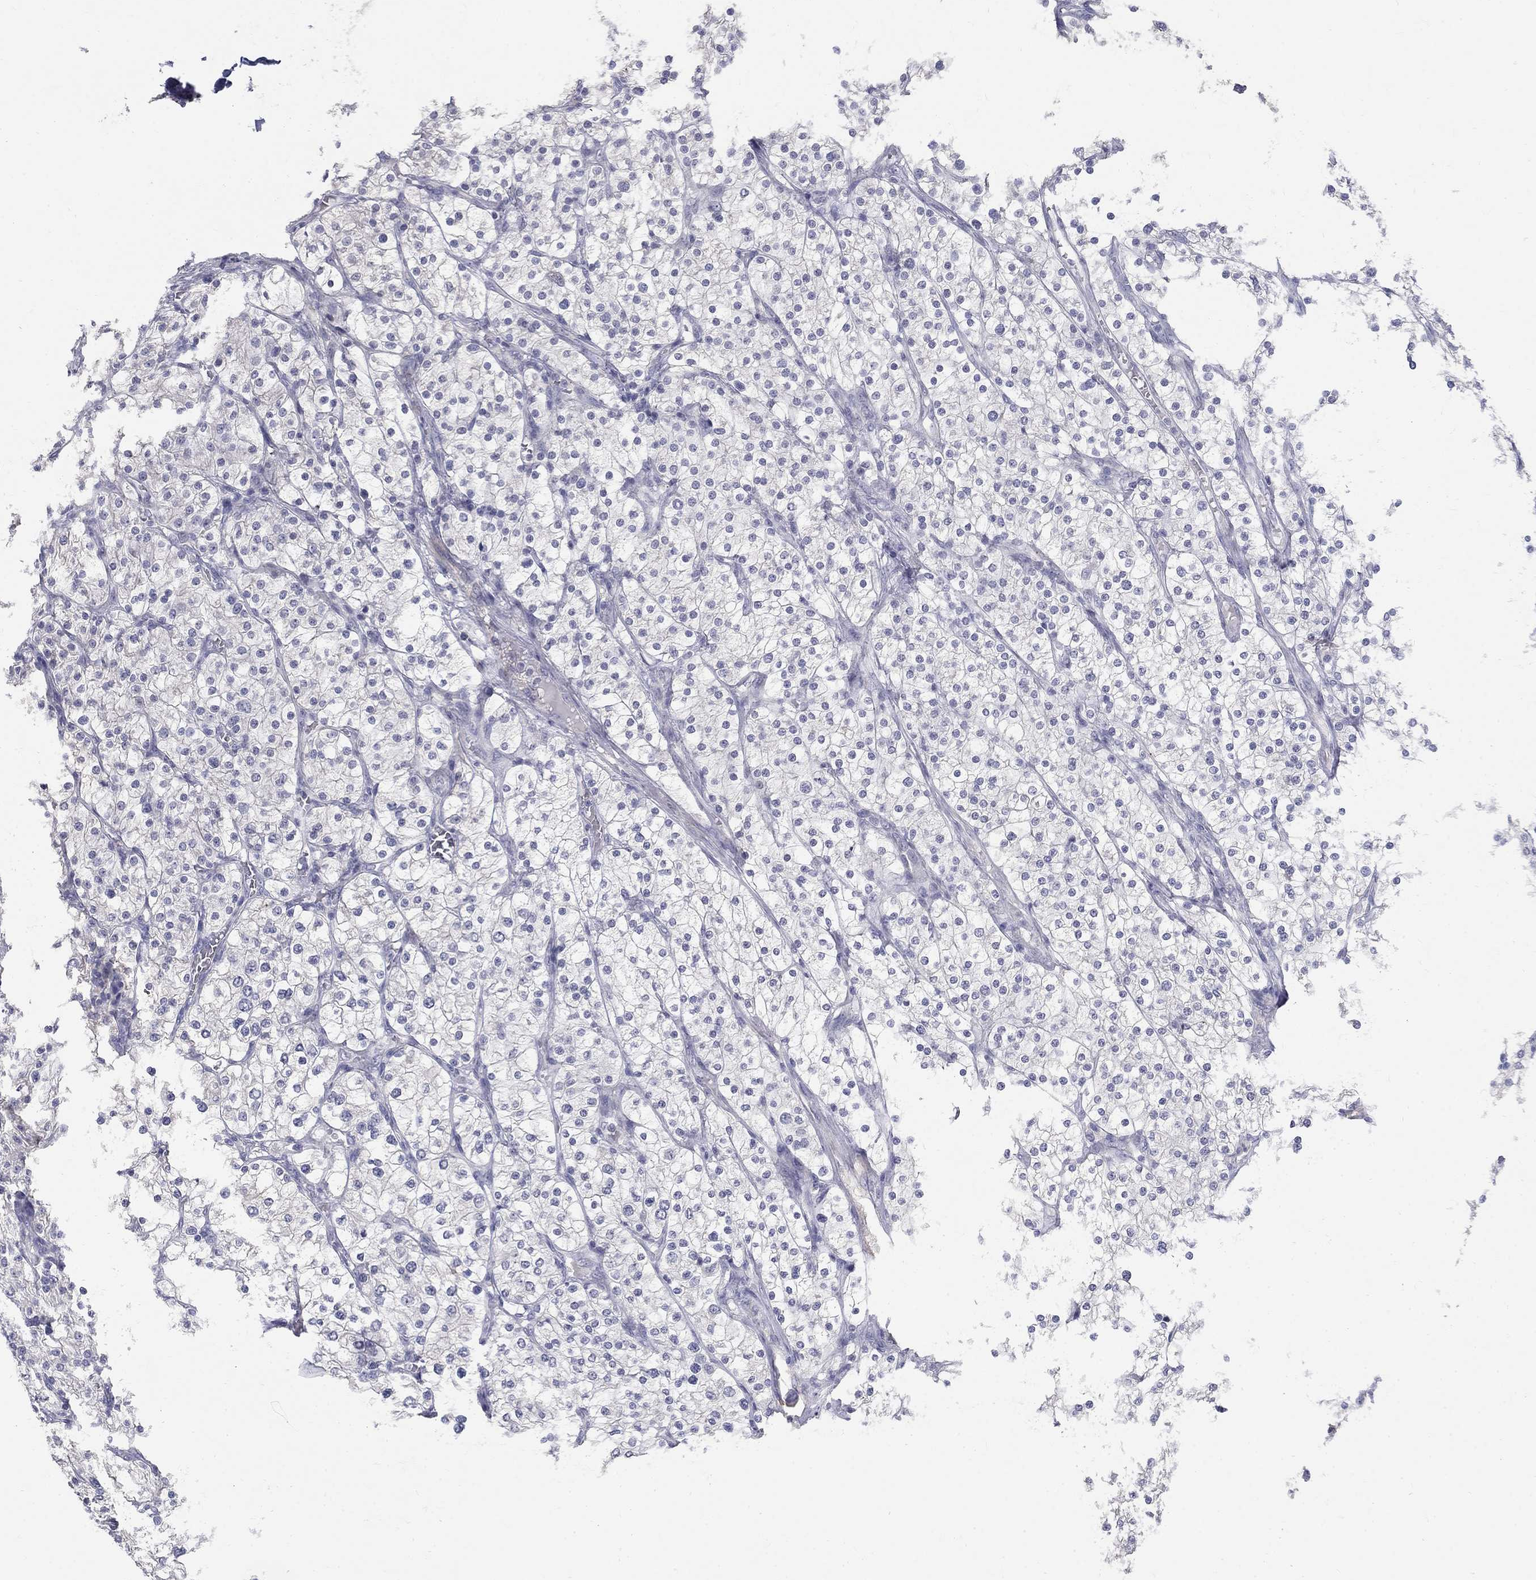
{"staining": {"intensity": "negative", "quantity": "none", "location": "none"}, "tissue": "renal cancer", "cell_type": "Tumor cells", "image_type": "cancer", "snomed": [{"axis": "morphology", "description": "Adenocarcinoma, NOS"}, {"axis": "topography", "description": "Kidney"}], "caption": "Protein analysis of renal cancer reveals no significant expression in tumor cells.", "gene": "PTH1R", "patient": {"sex": "male", "age": 80}}